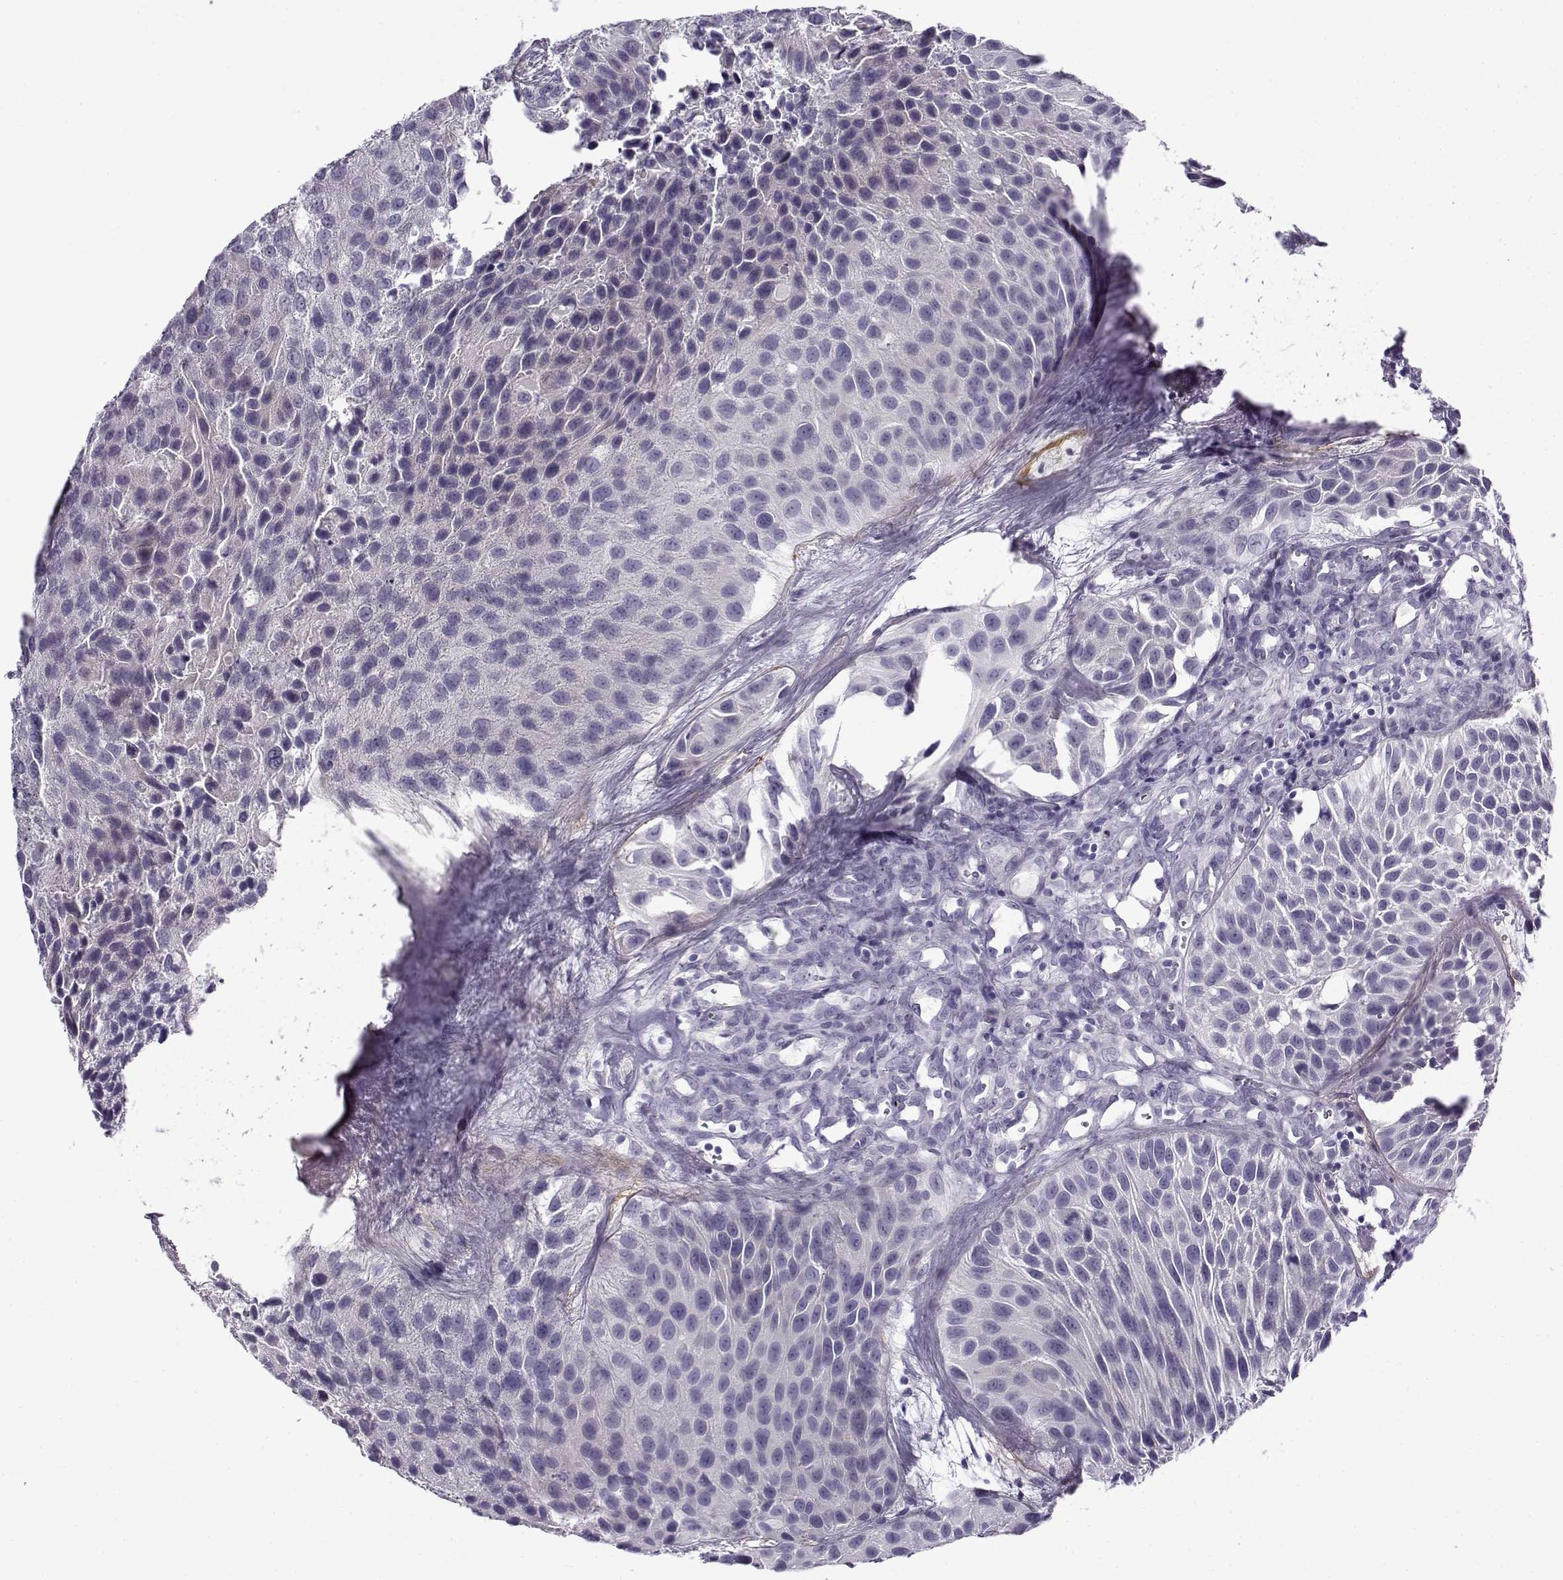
{"staining": {"intensity": "negative", "quantity": "none", "location": "none"}, "tissue": "urothelial cancer", "cell_type": "Tumor cells", "image_type": "cancer", "snomed": [{"axis": "morphology", "description": "Urothelial carcinoma, Low grade"}, {"axis": "topography", "description": "Urinary bladder"}], "caption": "Immunohistochemistry (IHC) of human urothelial carcinoma (low-grade) exhibits no positivity in tumor cells.", "gene": "GTSF1L", "patient": {"sex": "female", "age": 87}}